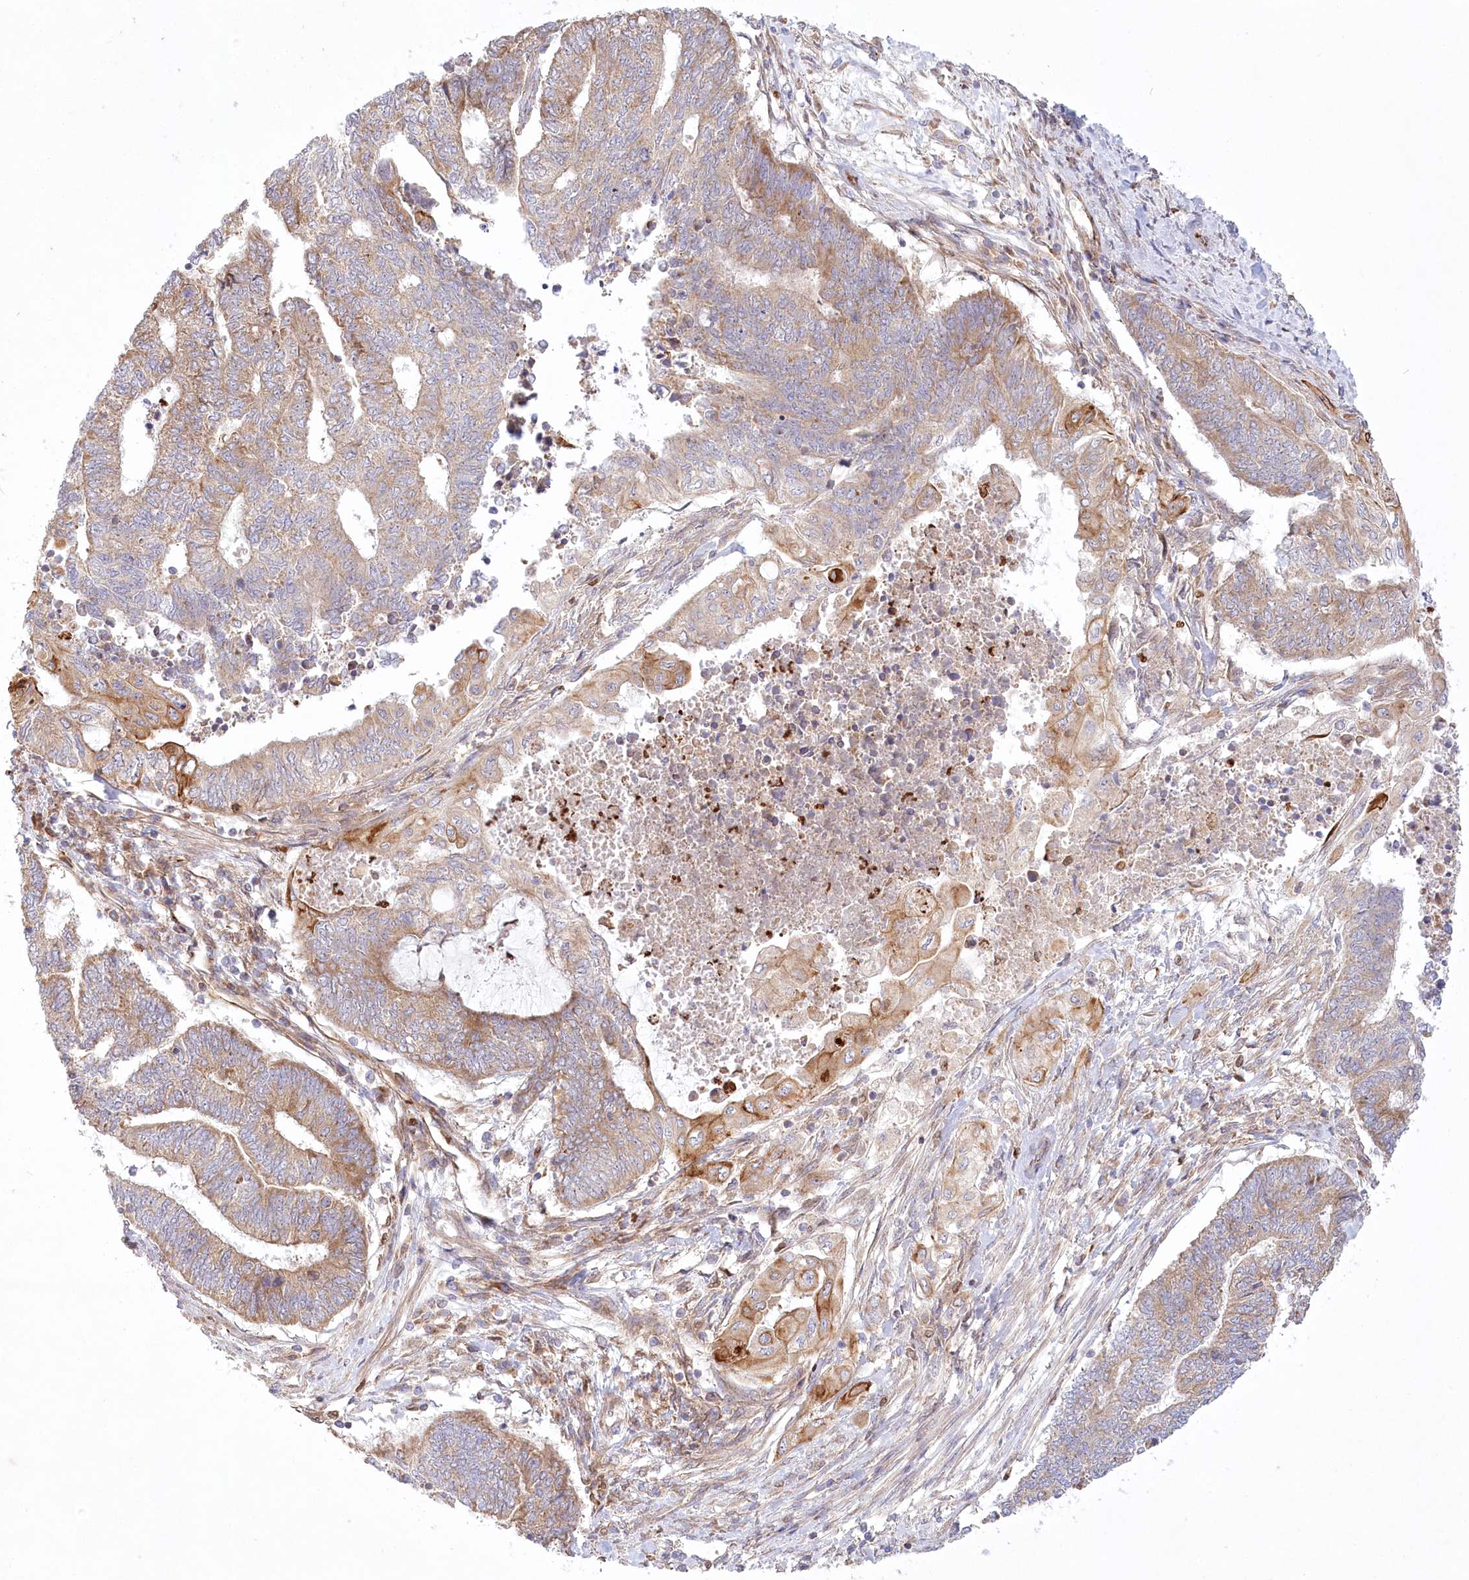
{"staining": {"intensity": "moderate", "quantity": "<25%", "location": "cytoplasmic/membranous"}, "tissue": "endometrial cancer", "cell_type": "Tumor cells", "image_type": "cancer", "snomed": [{"axis": "morphology", "description": "Adenocarcinoma, NOS"}, {"axis": "topography", "description": "Uterus"}, {"axis": "topography", "description": "Endometrium"}], "caption": "Immunohistochemical staining of adenocarcinoma (endometrial) shows low levels of moderate cytoplasmic/membranous positivity in approximately <25% of tumor cells. (Stains: DAB (3,3'-diaminobenzidine) in brown, nuclei in blue, Microscopy: brightfield microscopy at high magnification).", "gene": "COMMD3", "patient": {"sex": "female", "age": 70}}